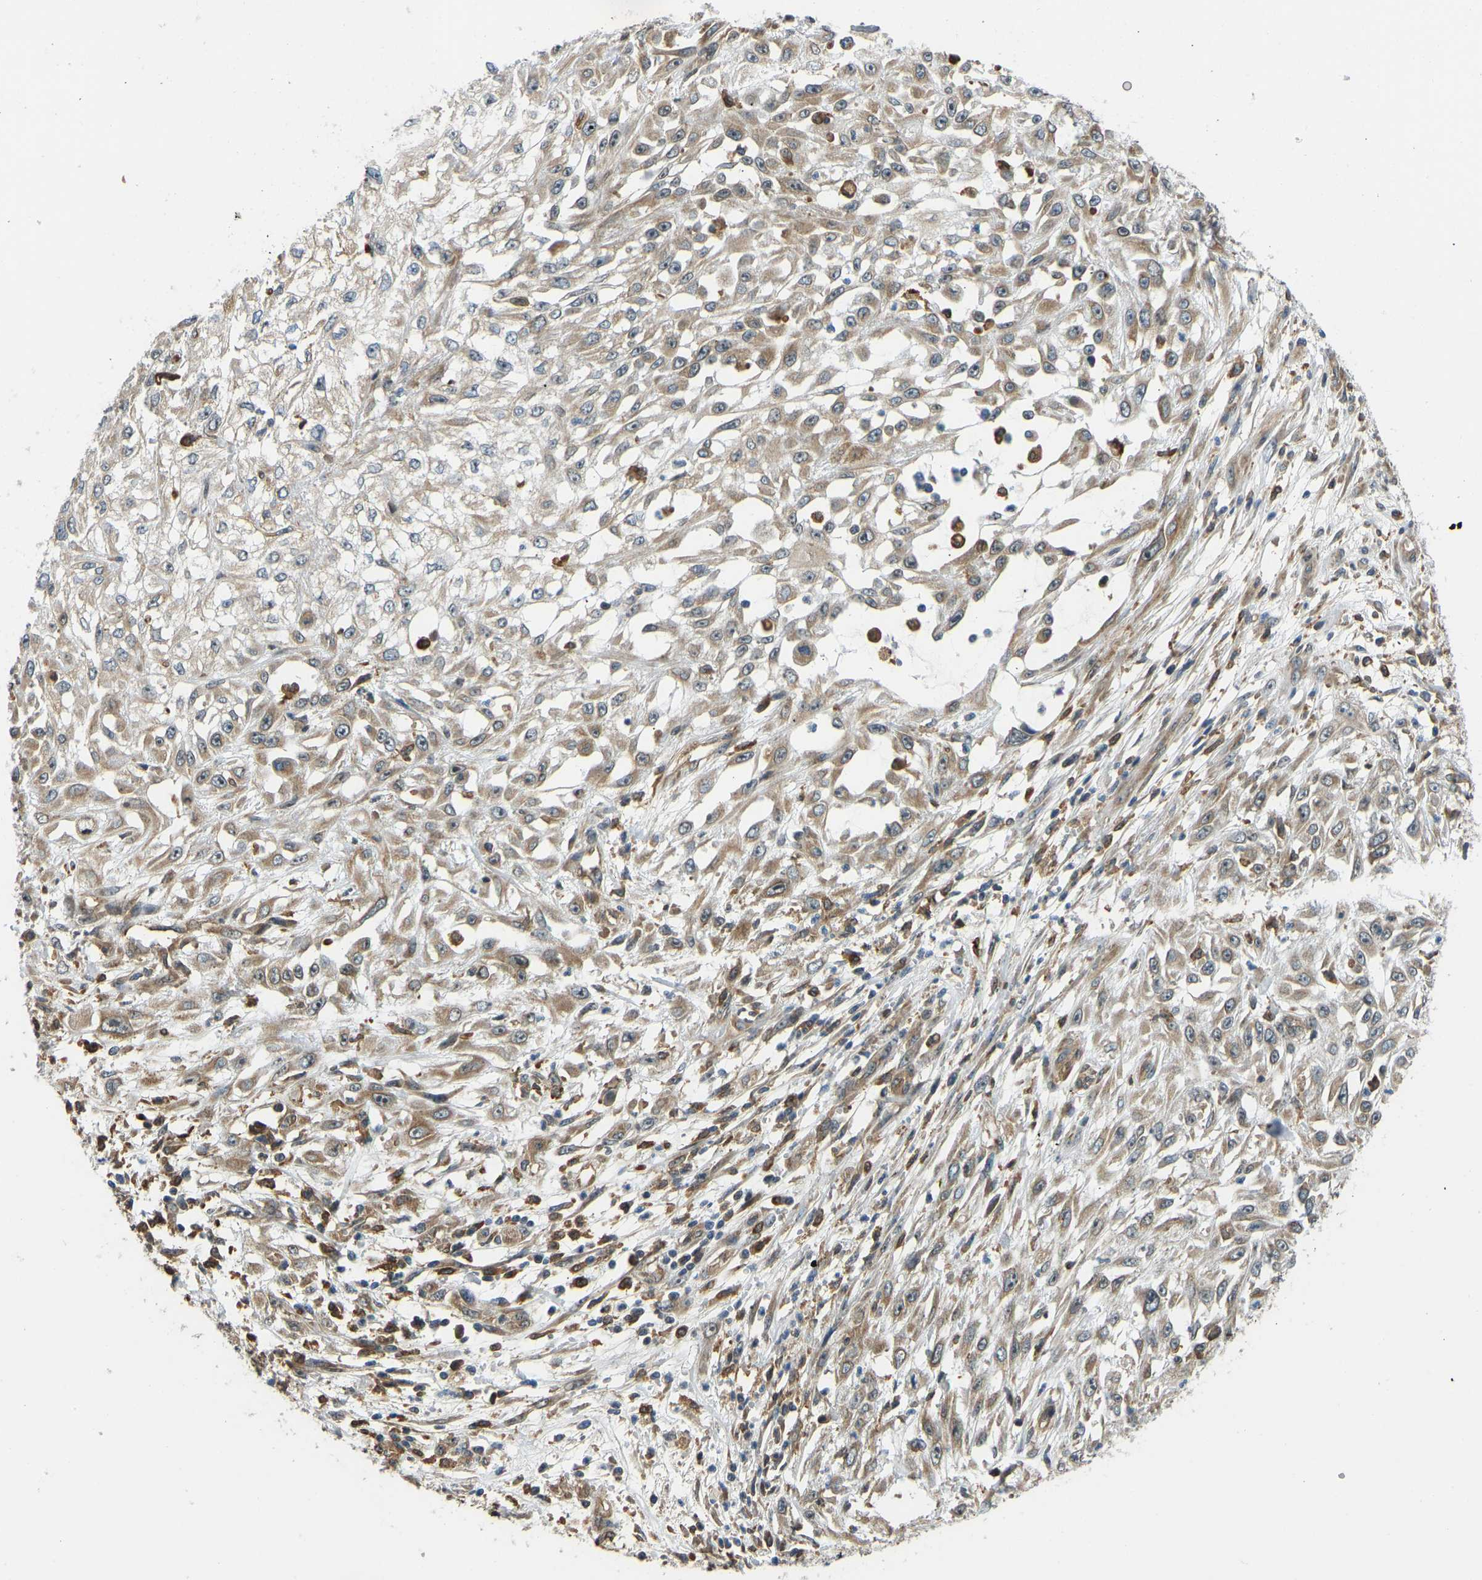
{"staining": {"intensity": "weak", "quantity": "25%-75%", "location": "cytoplasmic/membranous,nuclear"}, "tissue": "skin cancer", "cell_type": "Tumor cells", "image_type": "cancer", "snomed": [{"axis": "morphology", "description": "Squamous cell carcinoma, NOS"}, {"axis": "morphology", "description": "Squamous cell carcinoma, metastatic, NOS"}, {"axis": "topography", "description": "Skin"}, {"axis": "topography", "description": "Lymph node"}], "caption": "A photomicrograph showing weak cytoplasmic/membranous and nuclear positivity in approximately 25%-75% of tumor cells in skin cancer (metastatic squamous cell carcinoma), as visualized by brown immunohistochemical staining.", "gene": "OS9", "patient": {"sex": "male", "age": 75}}